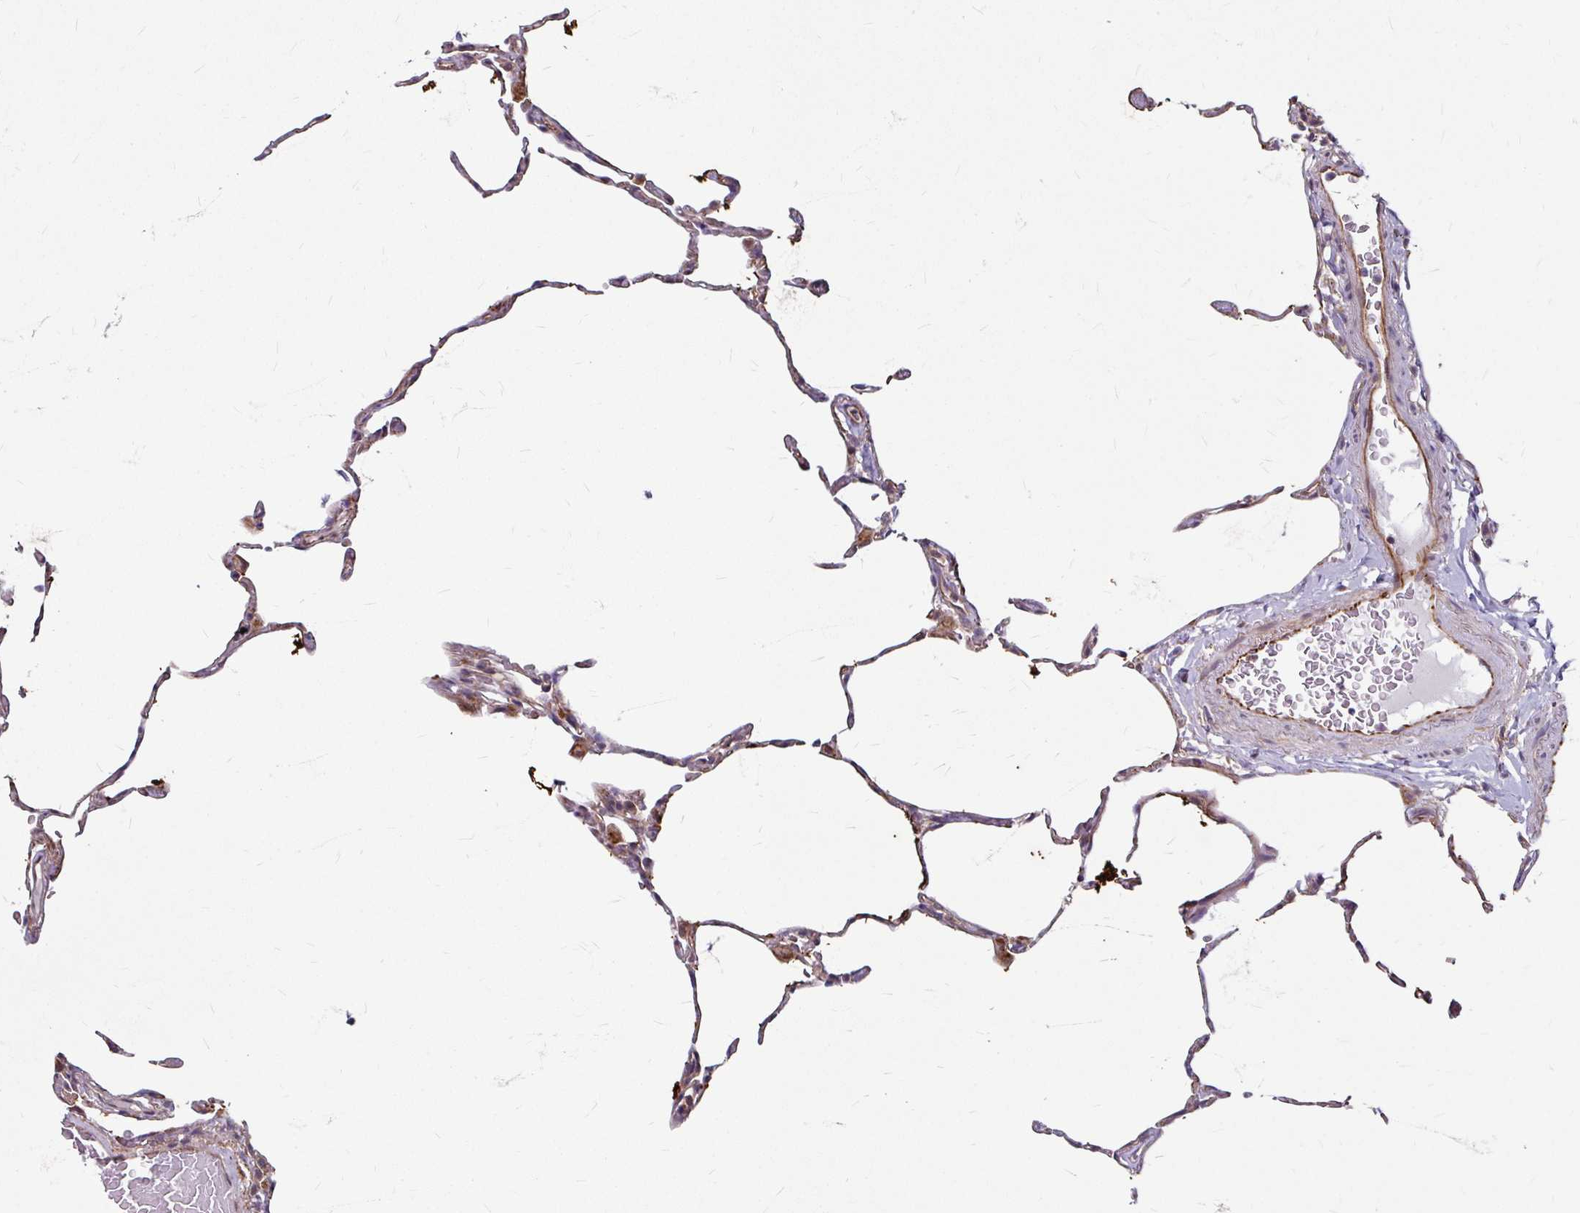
{"staining": {"intensity": "weak", "quantity": "<25%", "location": "cytoplasmic/membranous"}, "tissue": "lung", "cell_type": "Alveolar cells", "image_type": "normal", "snomed": [{"axis": "morphology", "description": "Normal tissue, NOS"}, {"axis": "topography", "description": "Lung"}], "caption": "Immunohistochemistry image of unremarkable lung stained for a protein (brown), which reveals no staining in alveolar cells.", "gene": "DAAM2", "patient": {"sex": "female", "age": 57}}